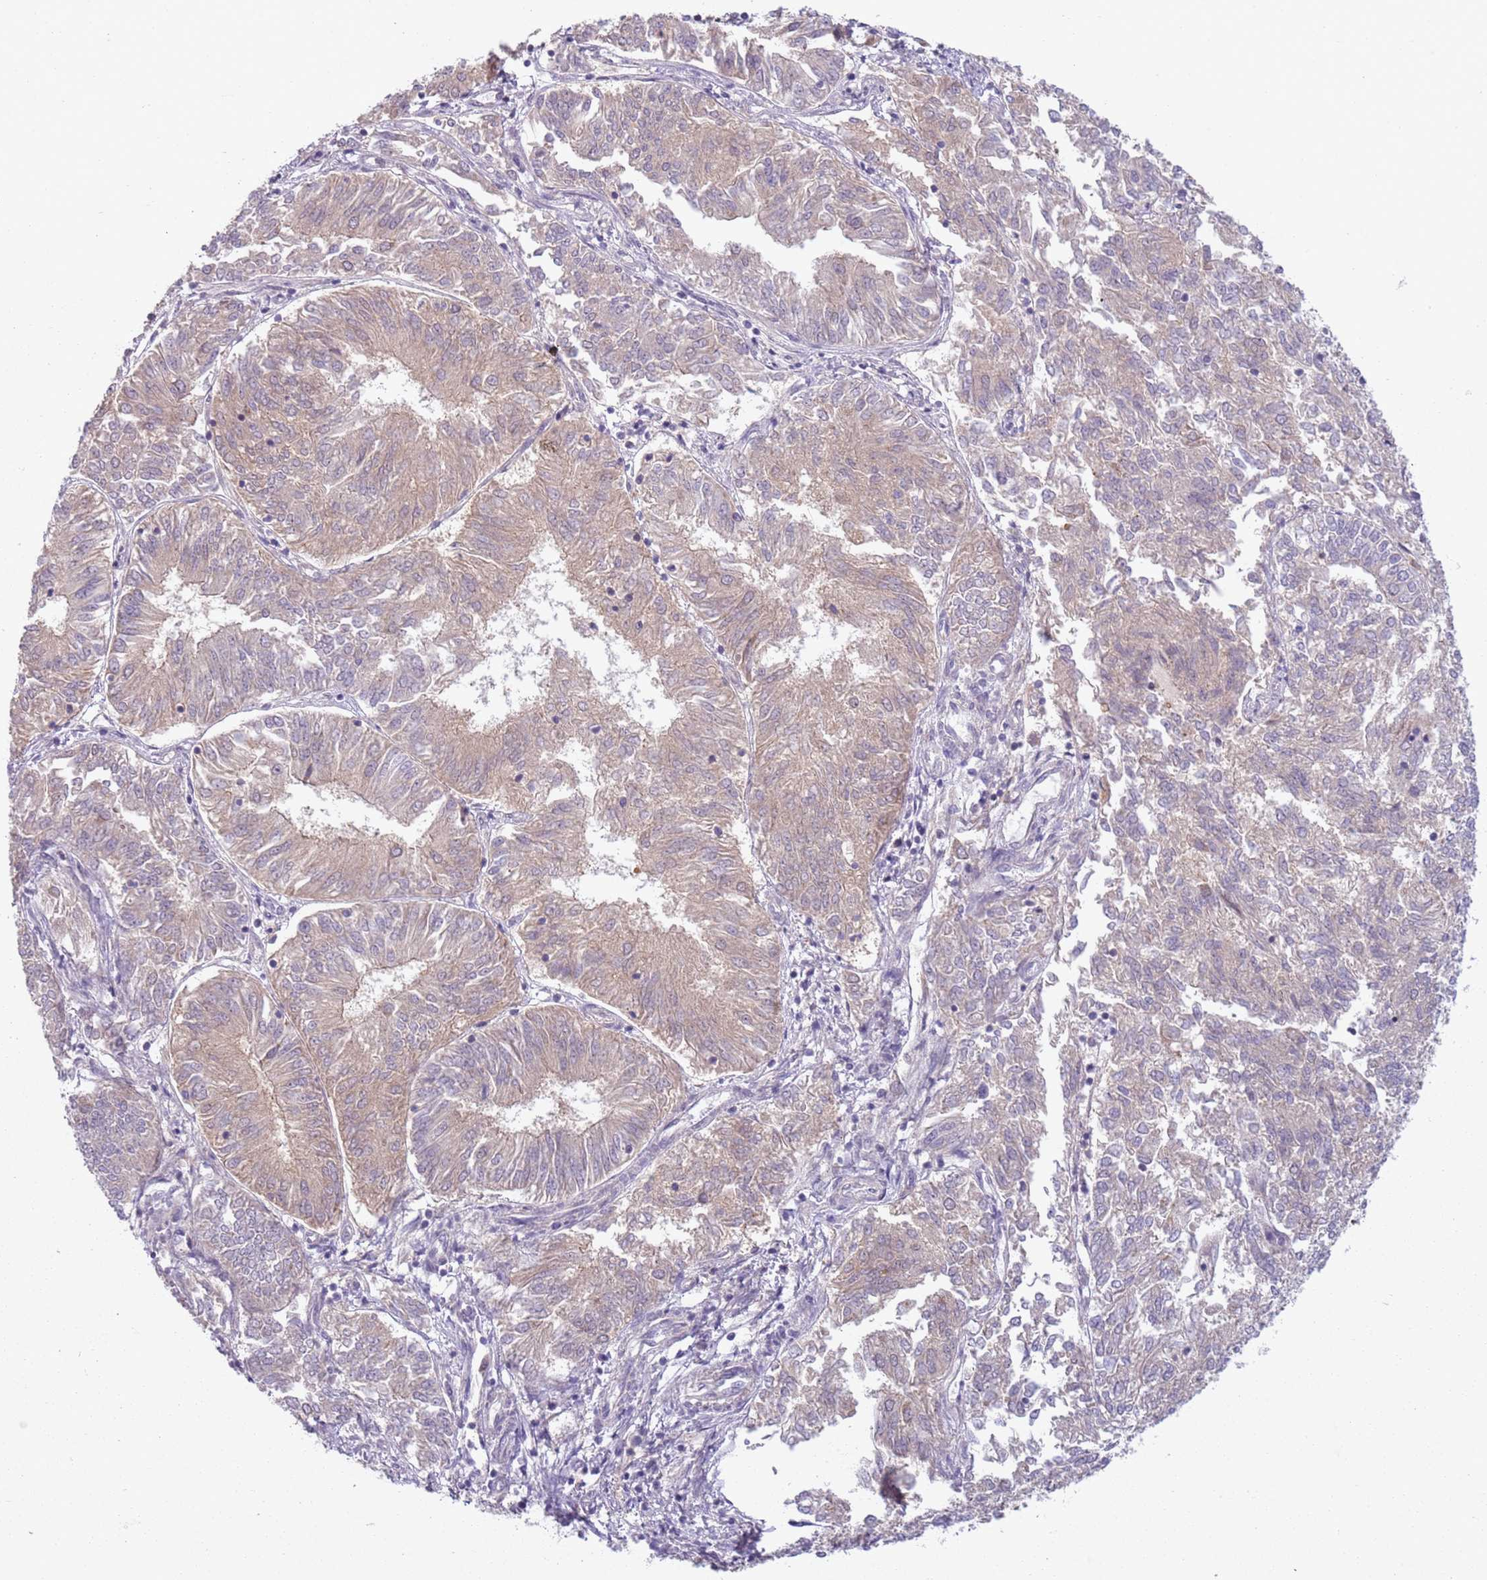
{"staining": {"intensity": "weak", "quantity": "25%-75%", "location": "cytoplasmic/membranous"}, "tissue": "endometrial cancer", "cell_type": "Tumor cells", "image_type": "cancer", "snomed": [{"axis": "morphology", "description": "Adenocarcinoma, NOS"}, {"axis": "topography", "description": "Endometrium"}], "caption": "This is a photomicrograph of immunohistochemistry (IHC) staining of endometrial cancer, which shows weak positivity in the cytoplasmic/membranous of tumor cells.", "gene": "TM2D1", "patient": {"sex": "female", "age": 58}}